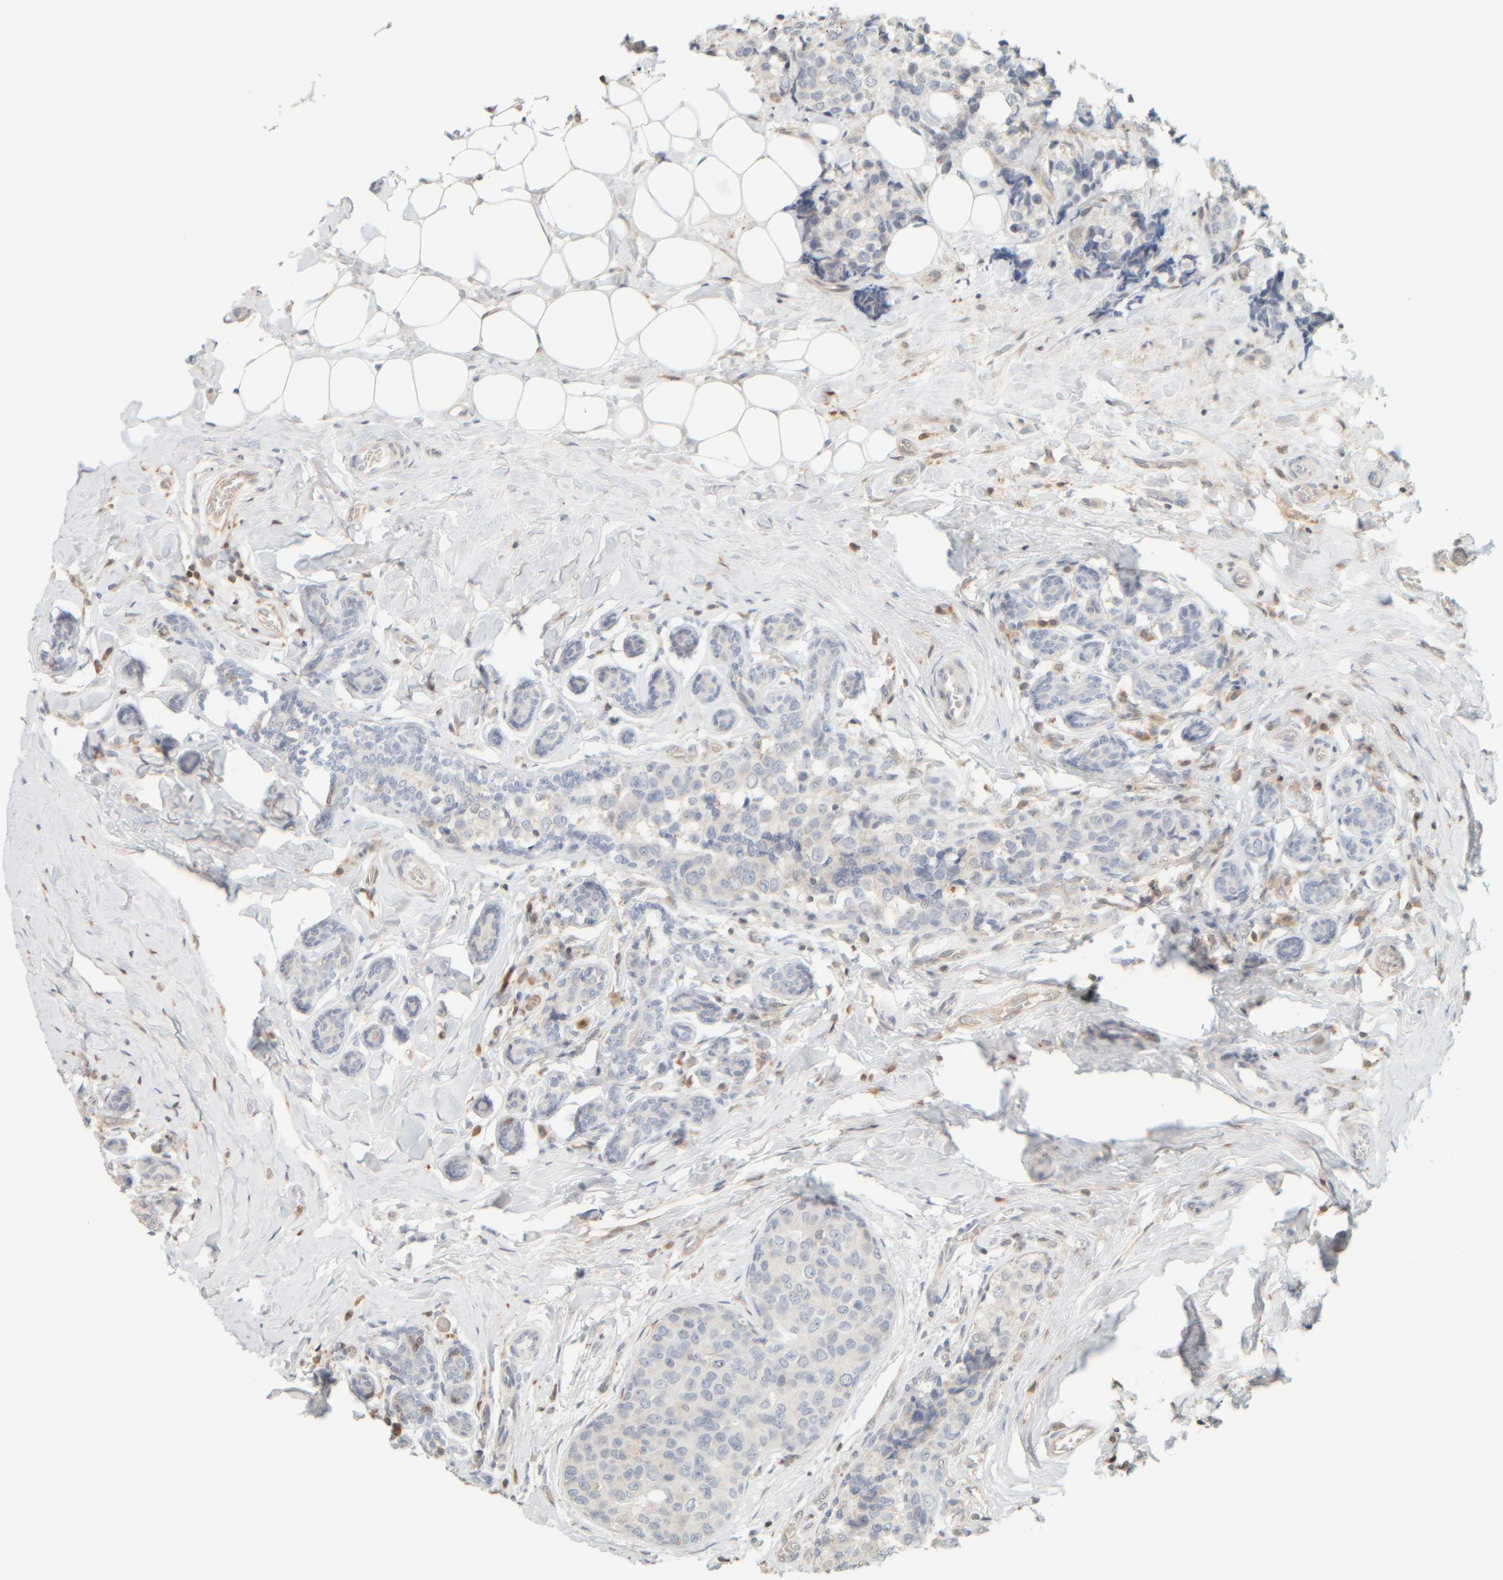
{"staining": {"intensity": "negative", "quantity": "none", "location": "none"}, "tissue": "breast cancer", "cell_type": "Tumor cells", "image_type": "cancer", "snomed": [{"axis": "morphology", "description": "Normal tissue, NOS"}, {"axis": "morphology", "description": "Duct carcinoma"}, {"axis": "topography", "description": "Breast"}], "caption": "The histopathology image demonstrates no significant expression in tumor cells of breast invasive ductal carcinoma. (DAB immunohistochemistry (IHC) with hematoxylin counter stain).", "gene": "PTGES3L-AARSD1", "patient": {"sex": "female", "age": 43}}